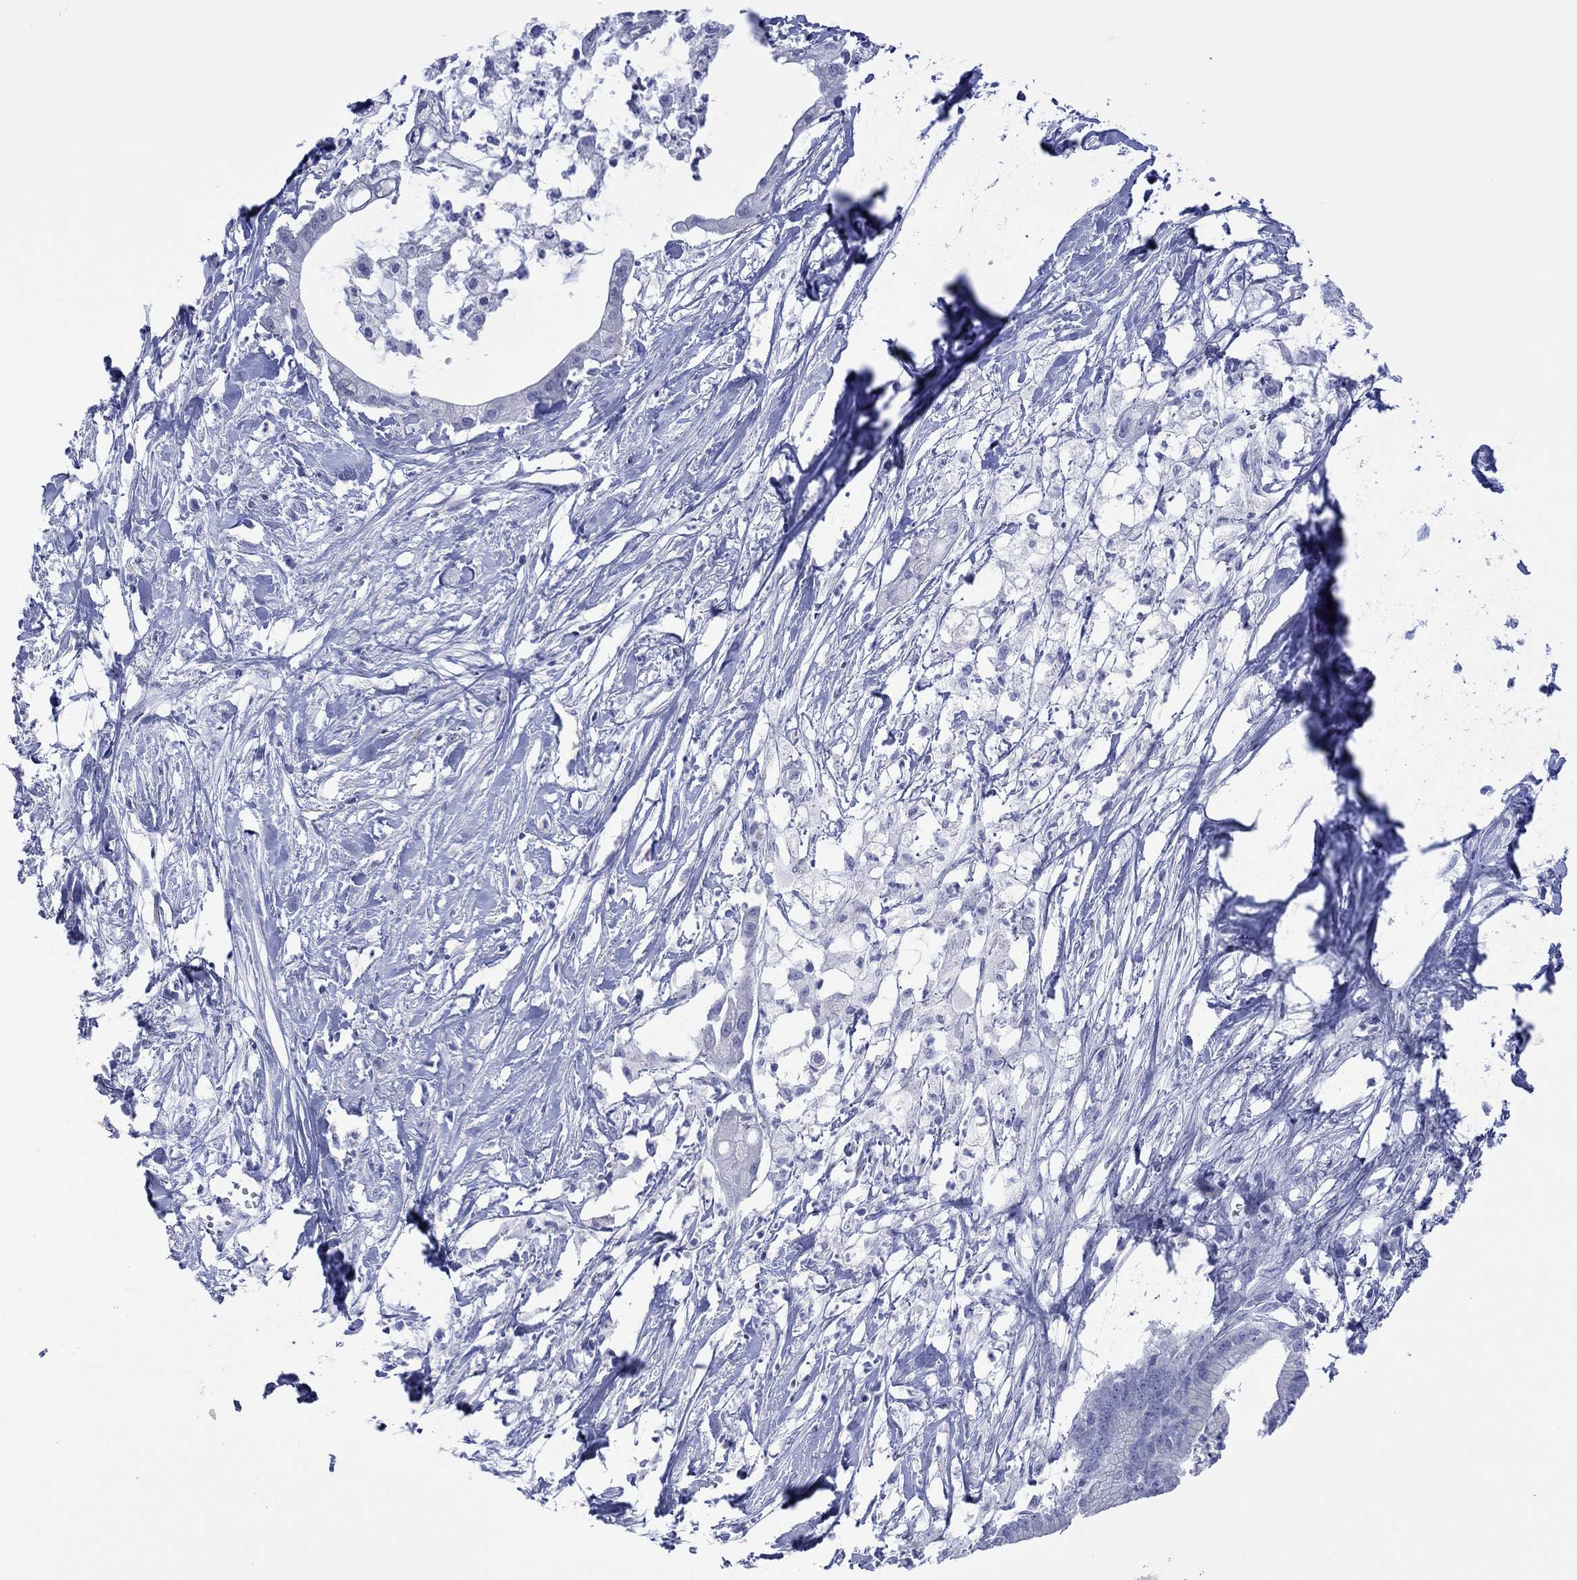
{"staining": {"intensity": "negative", "quantity": "none", "location": "none"}, "tissue": "pancreatic cancer", "cell_type": "Tumor cells", "image_type": "cancer", "snomed": [{"axis": "morphology", "description": "Normal tissue, NOS"}, {"axis": "morphology", "description": "Adenocarcinoma, NOS"}, {"axis": "topography", "description": "Pancreas"}], "caption": "IHC histopathology image of neoplastic tissue: human pancreatic cancer (adenocarcinoma) stained with DAB exhibits no significant protein staining in tumor cells.", "gene": "MLANA", "patient": {"sex": "female", "age": 58}}